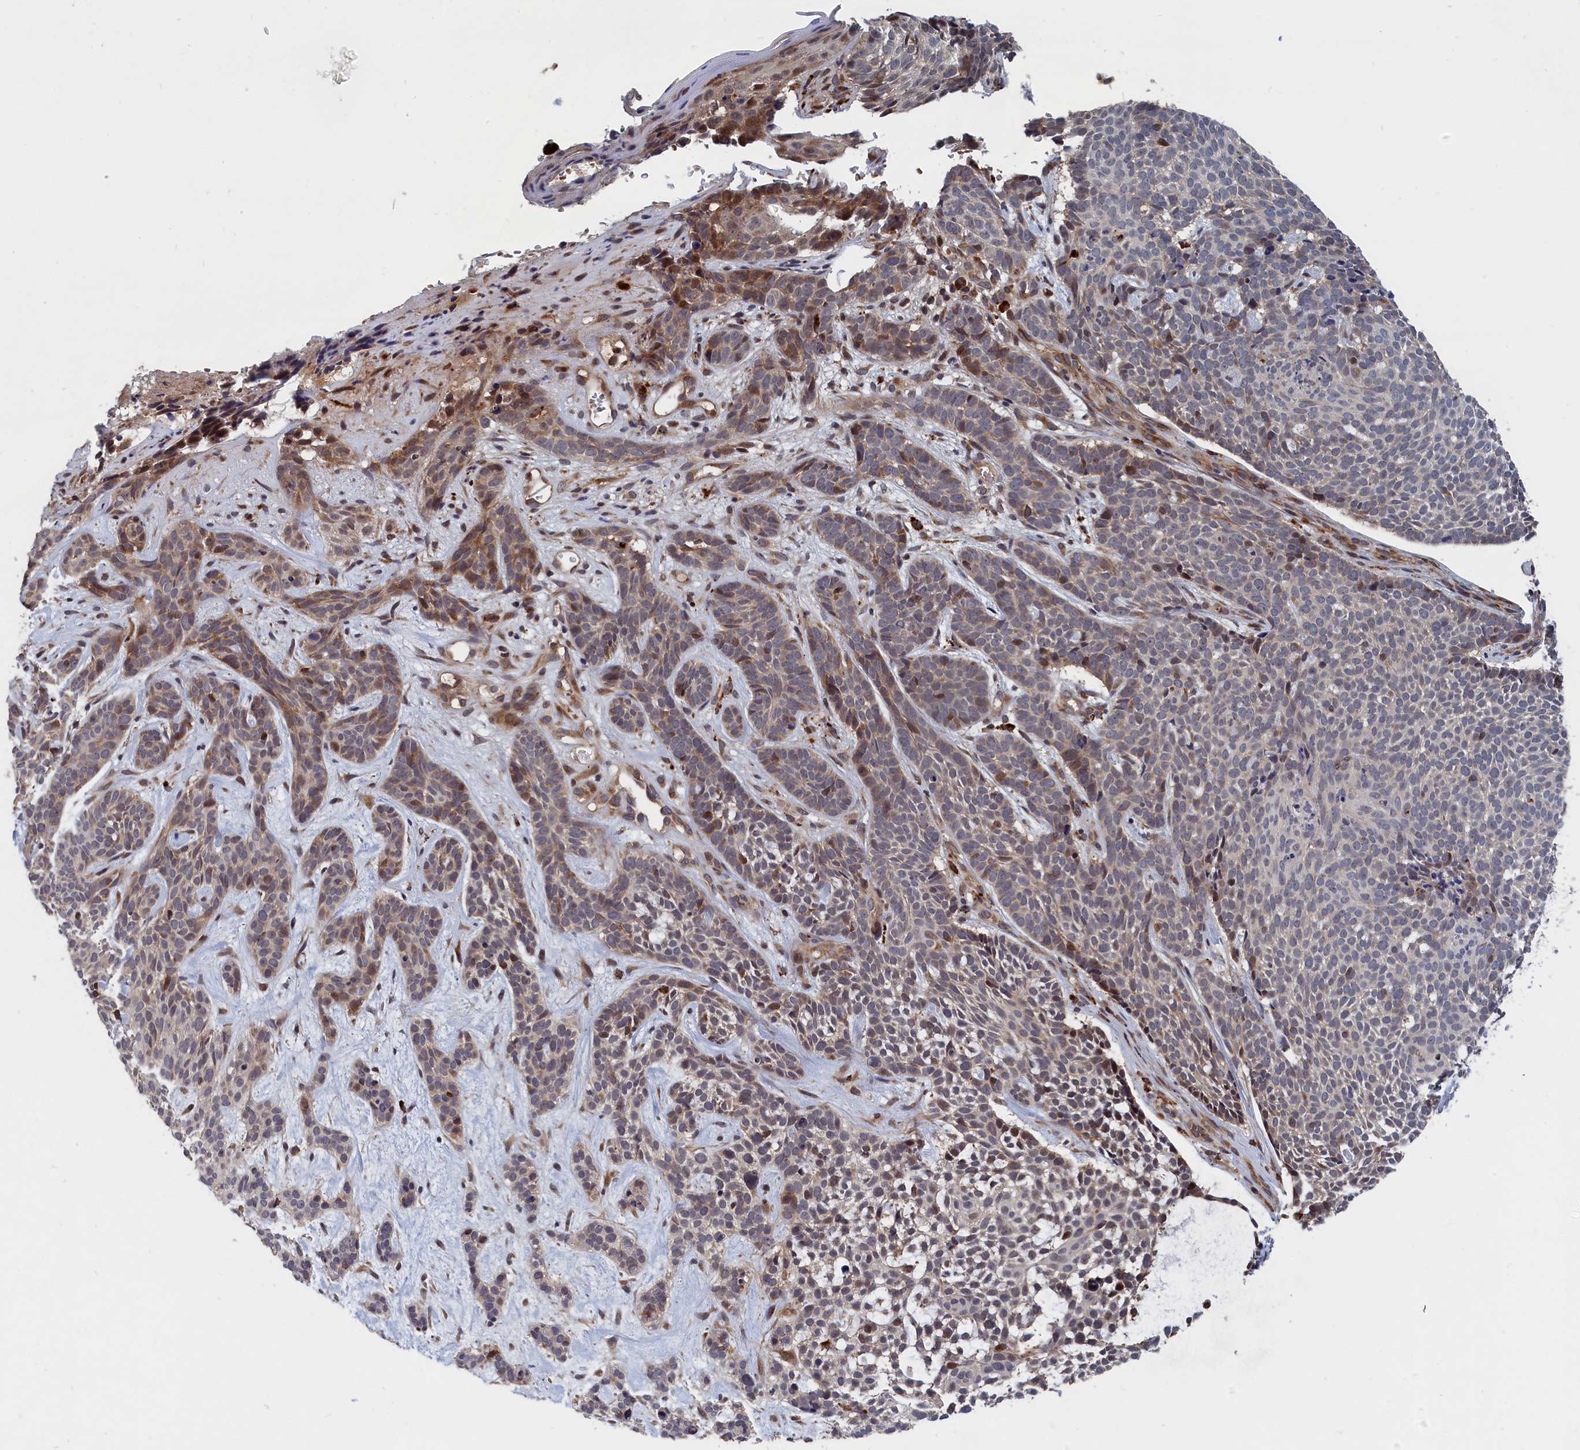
{"staining": {"intensity": "weak", "quantity": "<25%", "location": "cytoplasmic/membranous"}, "tissue": "skin cancer", "cell_type": "Tumor cells", "image_type": "cancer", "snomed": [{"axis": "morphology", "description": "Basal cell carcinoma"}, {"axis": "topography", "description": "Skin"}], "caption": "Immunohistochemistry histopathology image of human skin cancer (basal cell carcinoma) stained for a protein (brown), which demonstrates no expression in tumor cells.", "gene": "TRAPPC2L", "patient": {"sex": "male", "age": 71}}